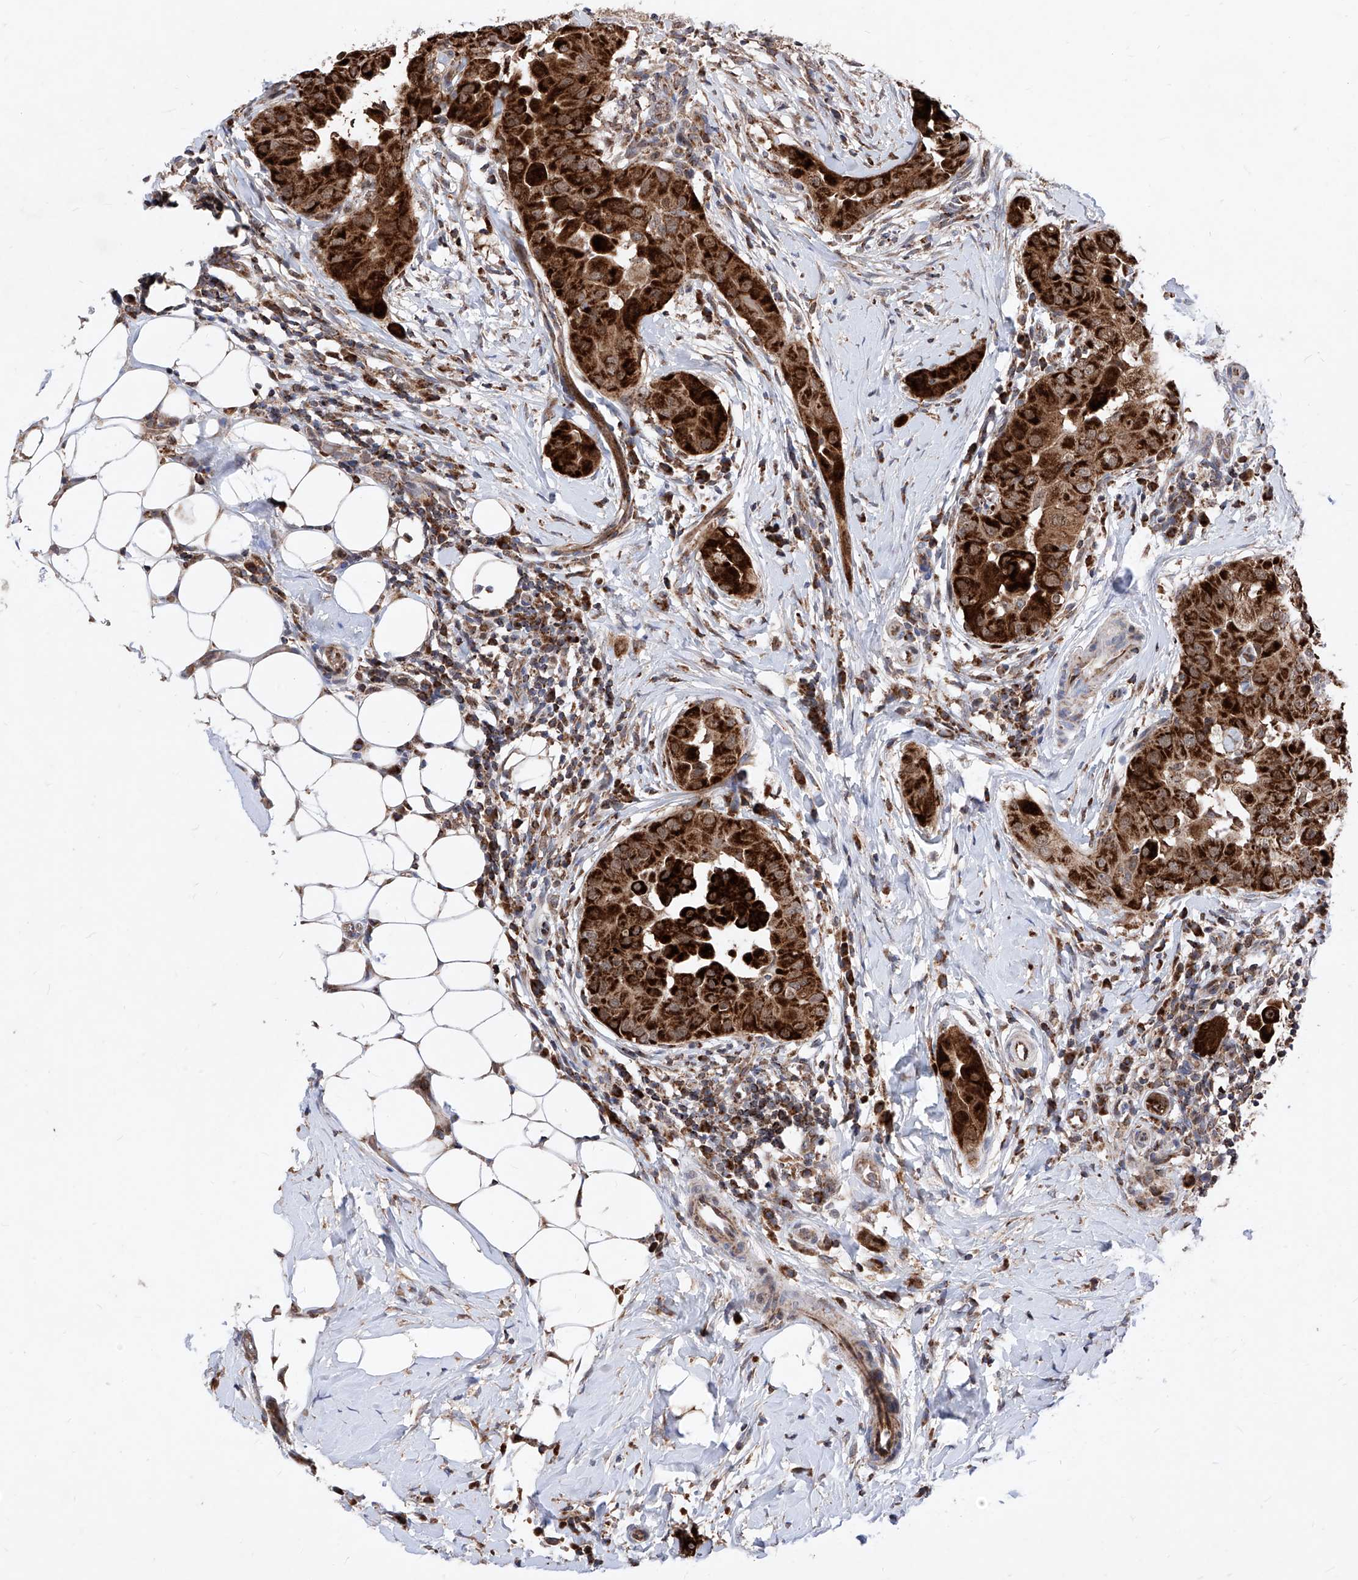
{"staining": {"intensity": "strong", "quantity": ">75%", "location": "cytoplasmic/membranous"}, "tissue": "thyroid cancer", "cell_type": "Tumor cells", "image_type": "cancer", "snomed": [{"axis": "morphology", "description": "Papillary adenocarcinoma, NOS"}, {"axis": "topography", "description": "Thyroid gland"}], "caption": "The immunohistochemical stain shows strong cytoplasmic/membranous expression in tumor cells of thyroid cancer tissue.", "gene": "SEMA6A", "patient": {"sex": "male", "age": 33}}